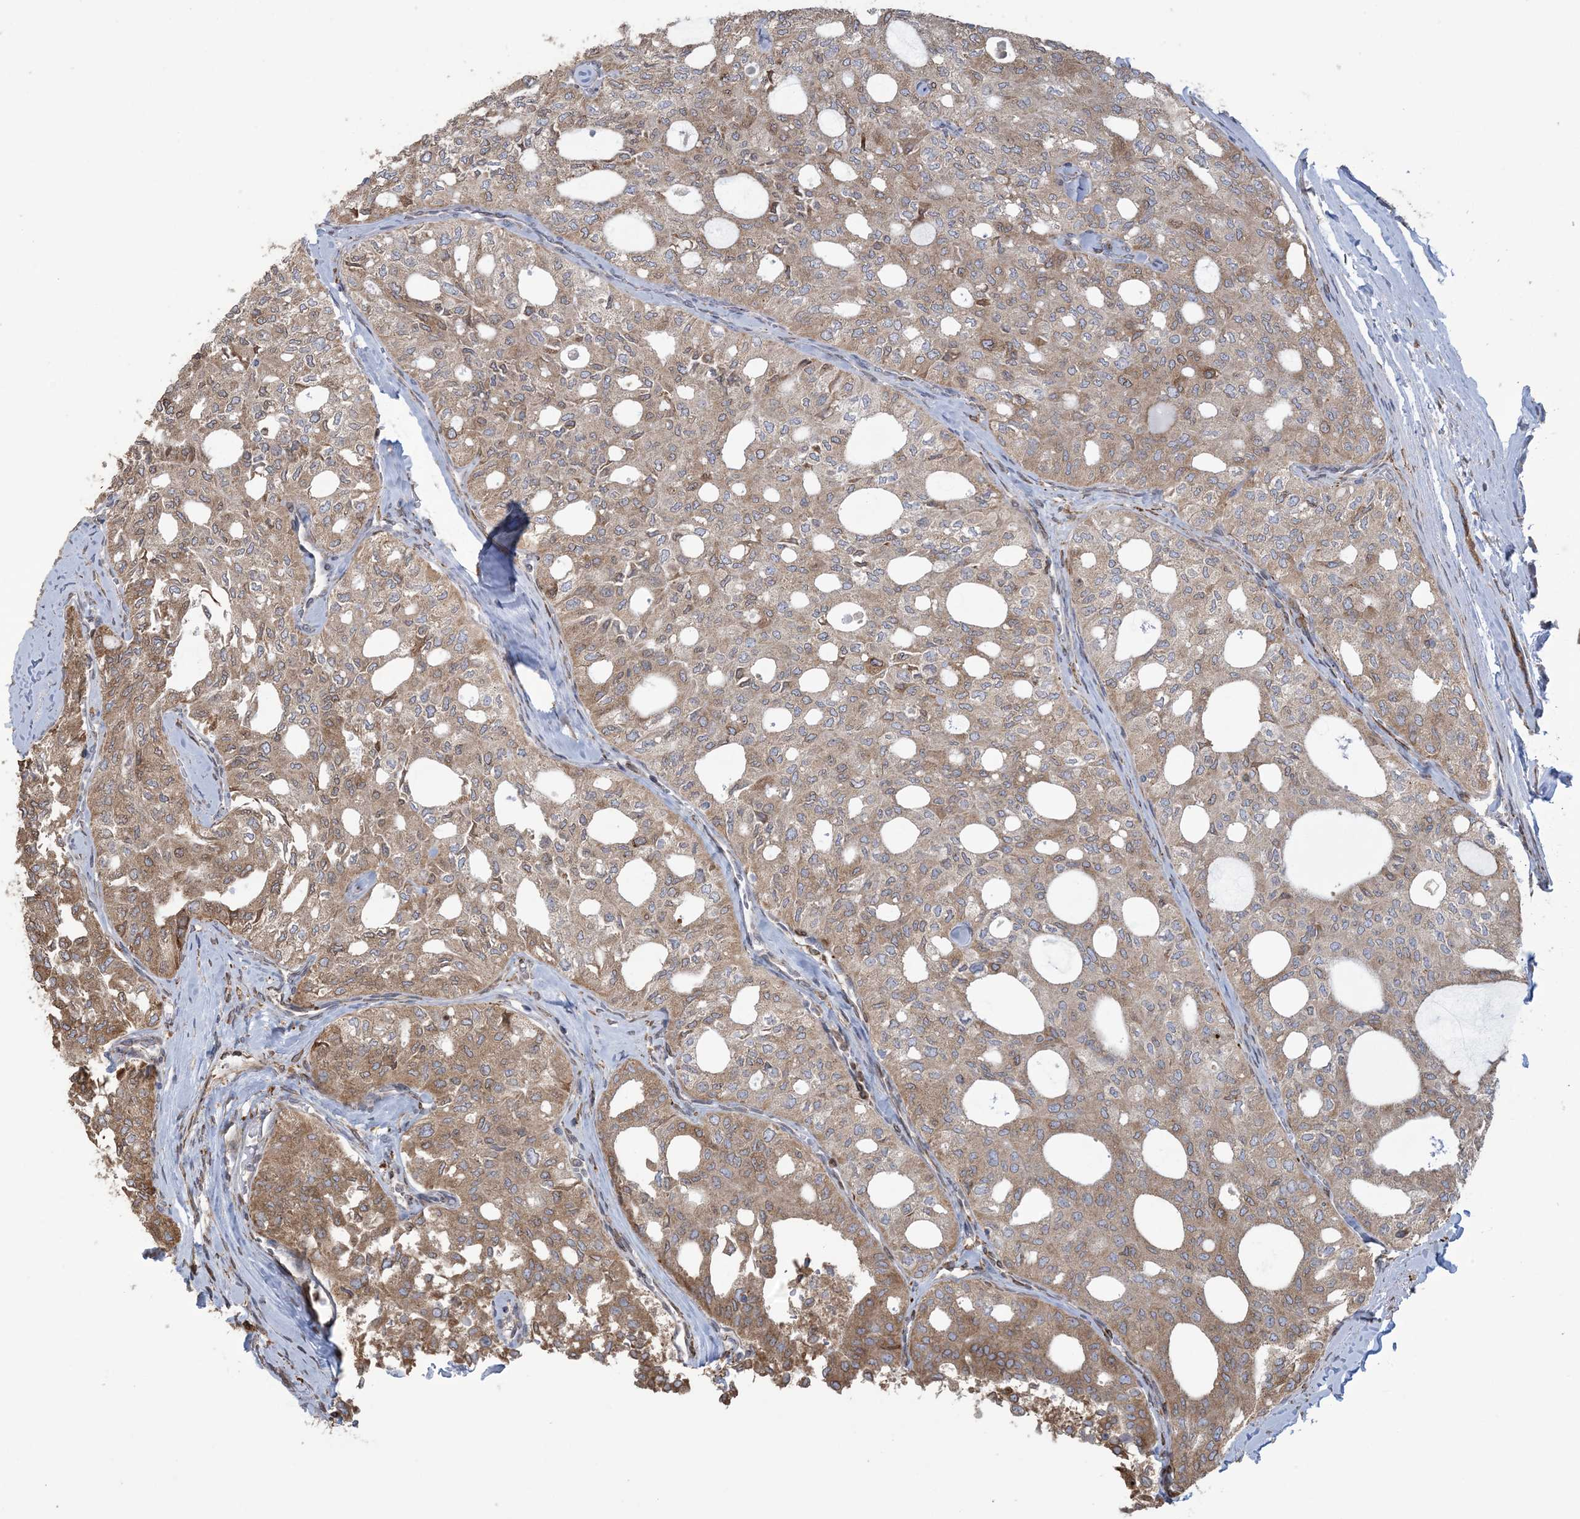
{"staining": {"intensity": "moderate", "quantity": ">75%", "location": "cytoplasmic/membranous"}, "tissue": "thyroid cancer", "cell_type": "Tumor cells", "image_type": "cancer", "snomed": [{"axis": "morphology", "description": "Follicular adenoma carcinoma, NOS"}, {"axis": "topography", "description": "Thyroid gland"}], "caption": "A high-resolution photomicrograph shows IHC staining of thyroid follicular adenoma carcinoma, which displays moderate cytoplasmic/membranous positivity in about >75% of tumor cells.", "gene": "SHANK1", "patient": {"sex": "male", "age": 75}}